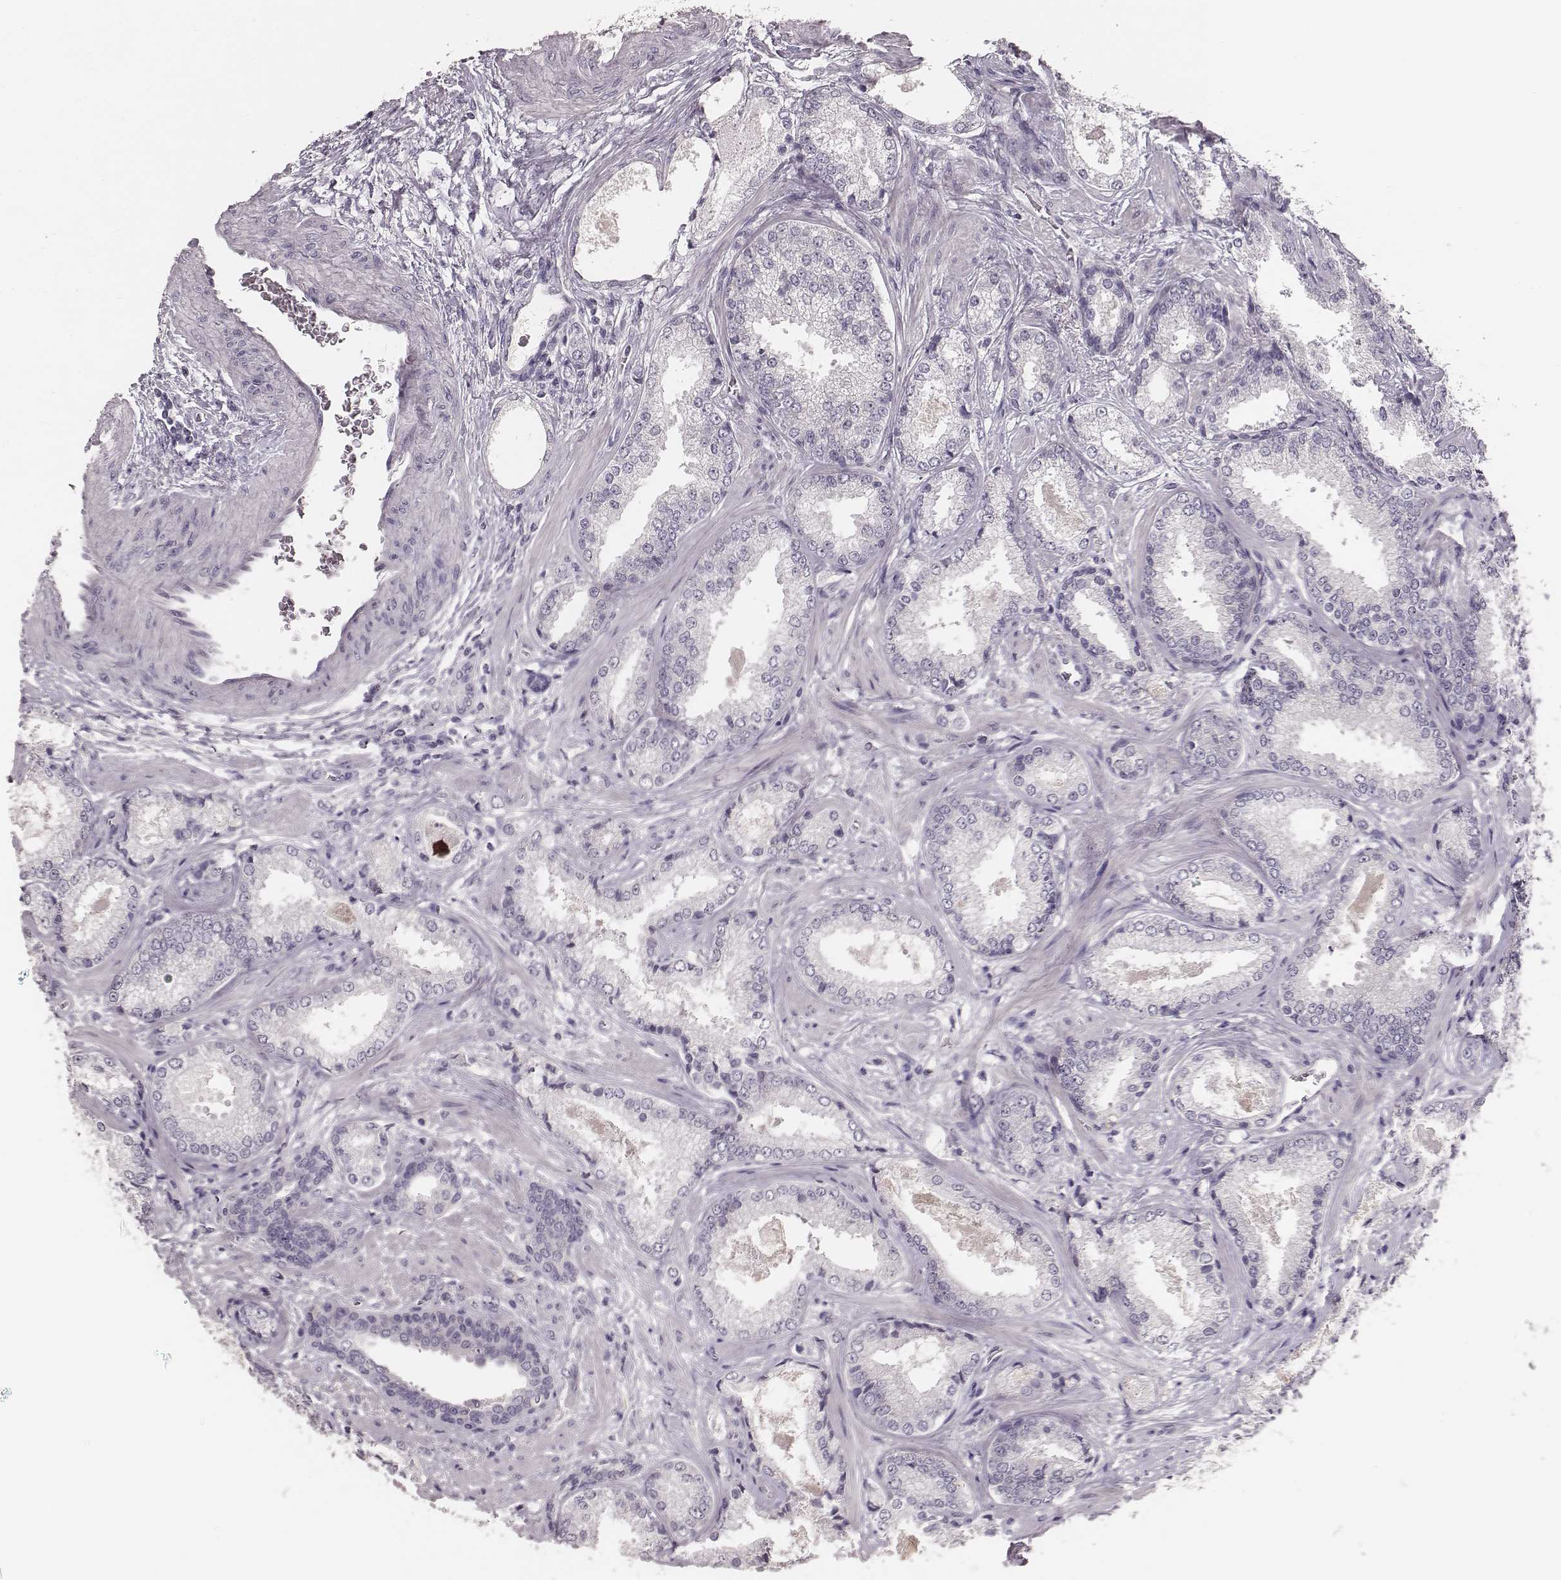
{"staining": {"intensity": "negative", "quantity": "none", "location": "none"}, "tissue": "prostate cancer", "cell_type": "Tumor cells", "image_type": "cancer", "snomed": [{"axis": "morphology", "description": "Adenocarcinoma, Low grade"}, {"axis": "topography", "description": "Prostate"}], "caption": "Low-grade adenocarcinoma (prostate) stained for a protein using immunohistochemistry (IHC) demonstrates no expression tumor cells.", "gene": "LY6K", "patient": {"sex": "male", "age": 56}}